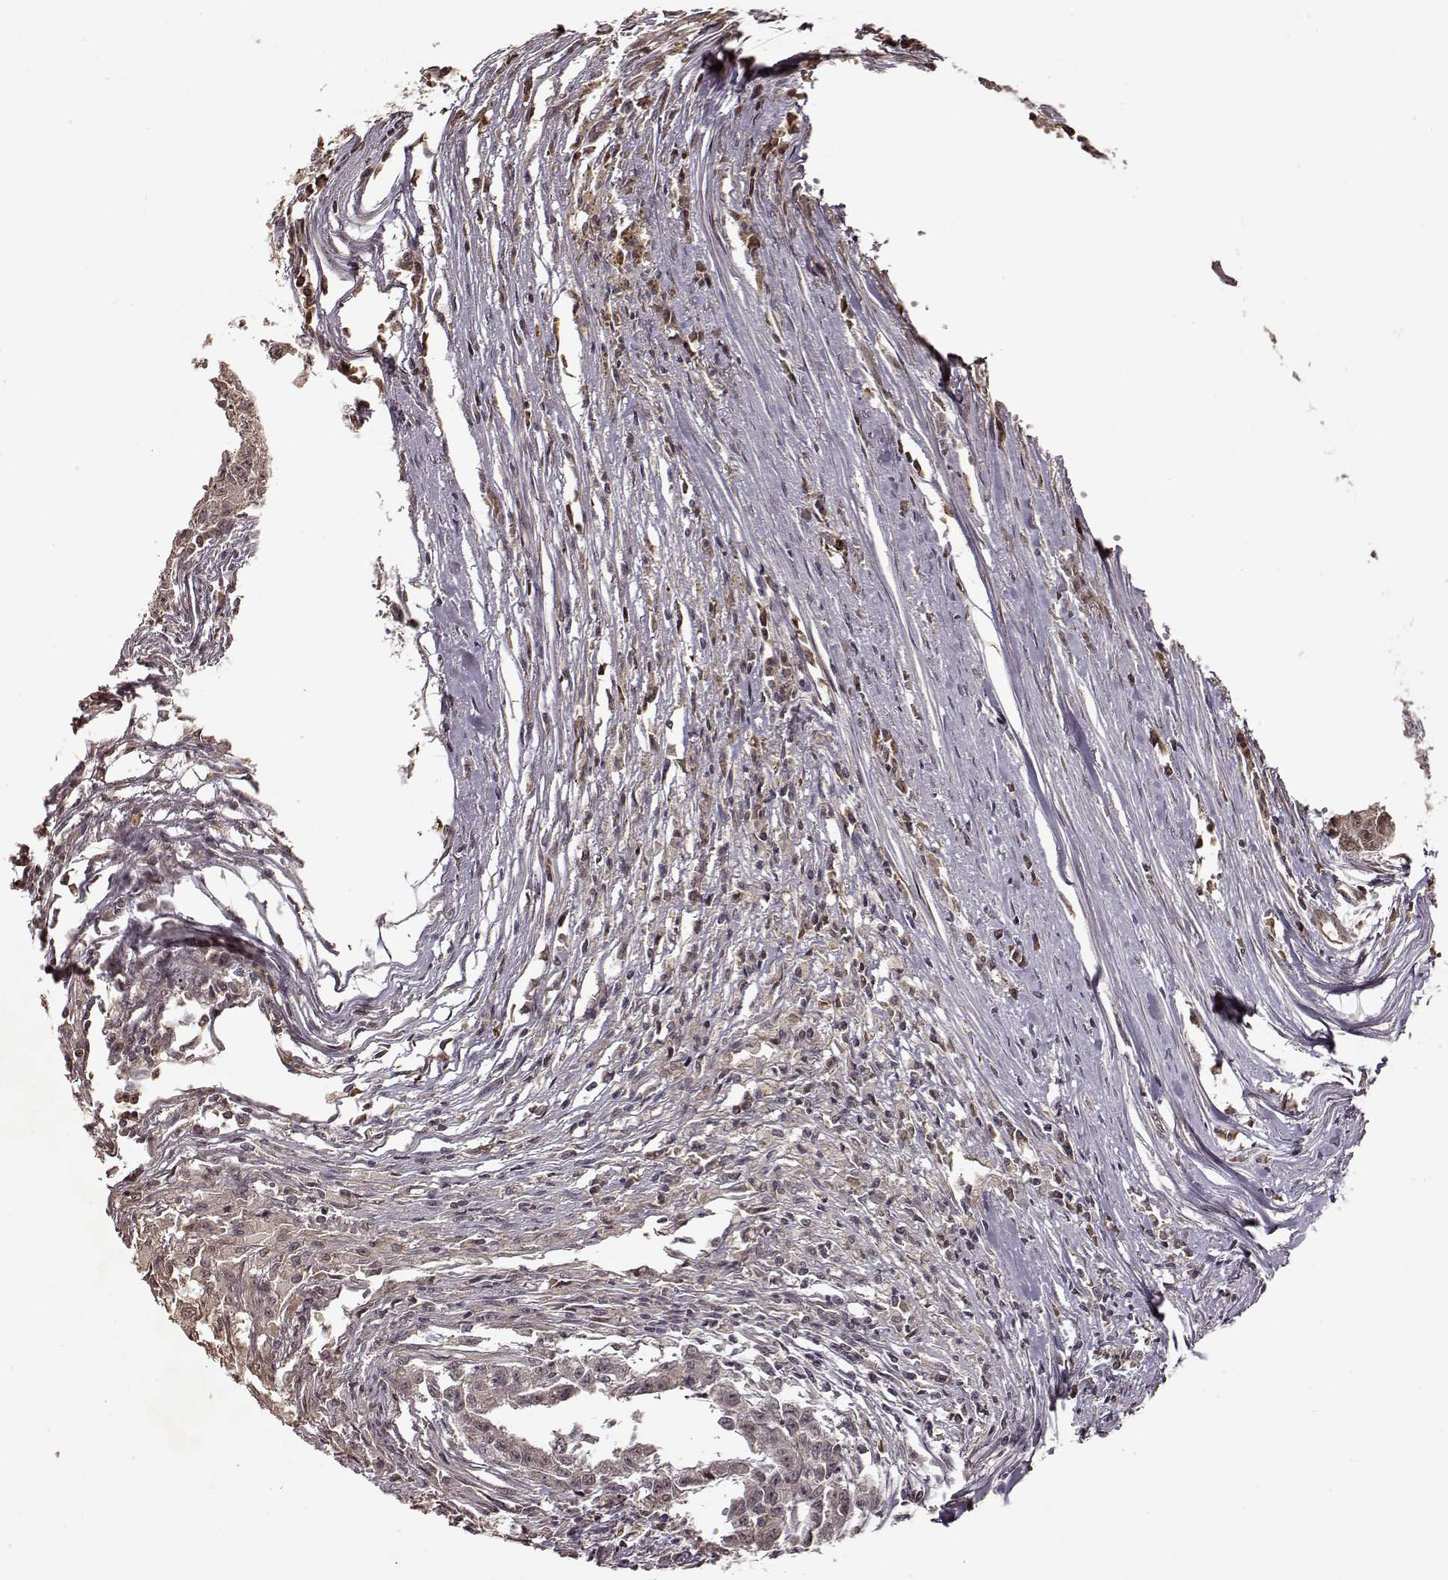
{"staining": {"intensity": "negative", "quantity": "none", "location": "none"}, "tissue": "testis cancer", "cell_type": "Tumor cells", "image_type": "cancer", "snomed": [{"axis": "morphology", "description": "Carcinoma, Embryonal, NOS"}, {"axis": "morphology", "description": "Teratoma, malignant, NOS"}, {"axis": "topography", "description": "Testis"}], "caption": "This is an immunohistochemistry micrograph of human testis cancer (embryonal carcinoma). There is no staining in tumor cells.", "gene": "CRB1", "patient": {"sex": "male", "age": 24}}